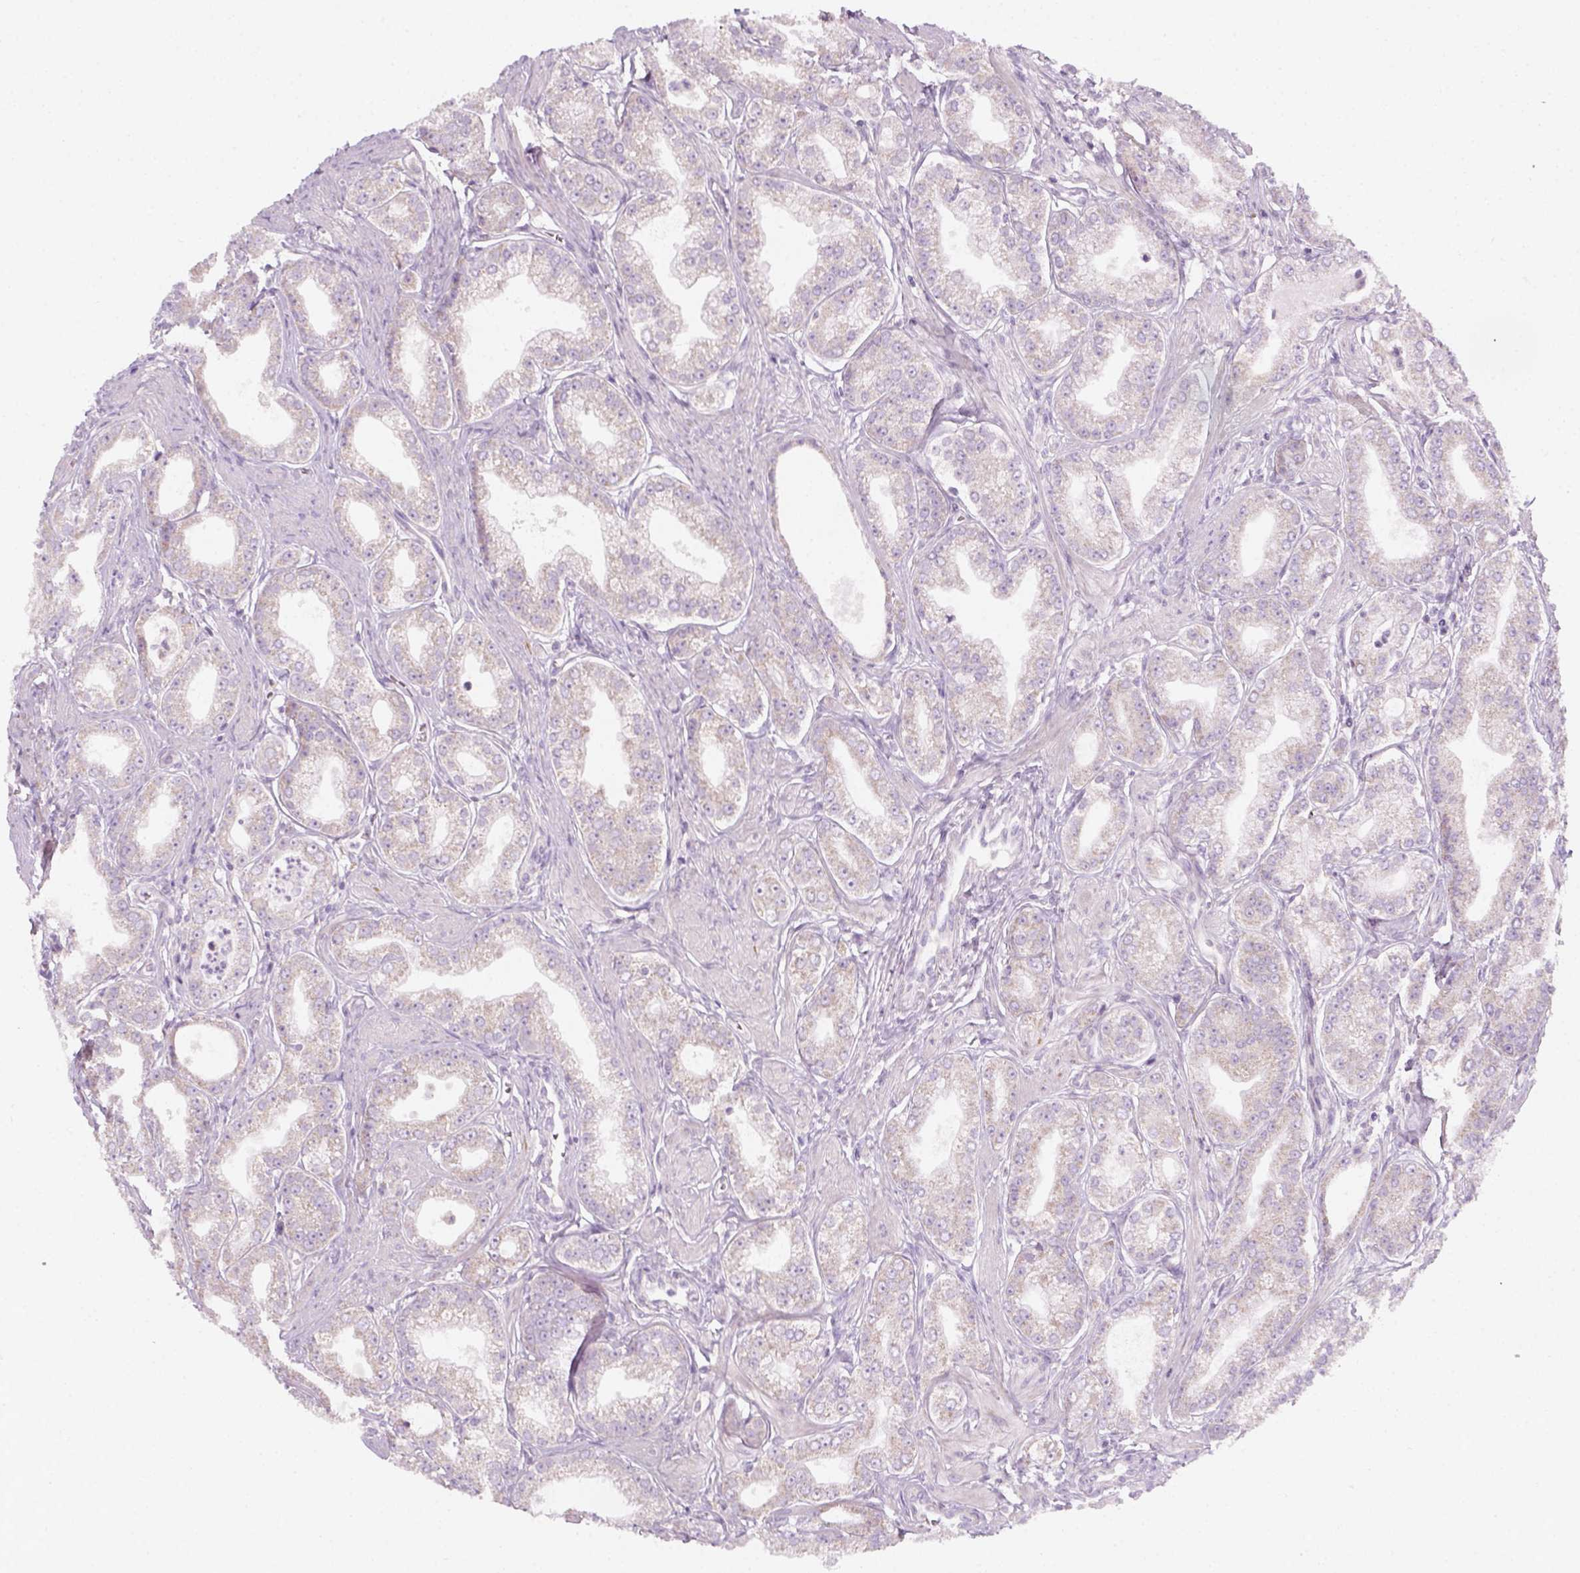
{"staining": {"intensity": "negative", "quantity": "none", "location": "none"}, "tissue": "prostate cancer", "cell_type": "Tumor cells", "image_type": "cancer", "snomed": [{"axis": "morphology", "description": "Adenocarcinoma, NOS"}, {"axis": "topography", "description": "Prostate"}], "caption": "Tumor cells show no significant positivity in prostate cancer (adenocarcinoma).", "gene": "AWAT2", "patient": {"sex": "male", "age": 71}}